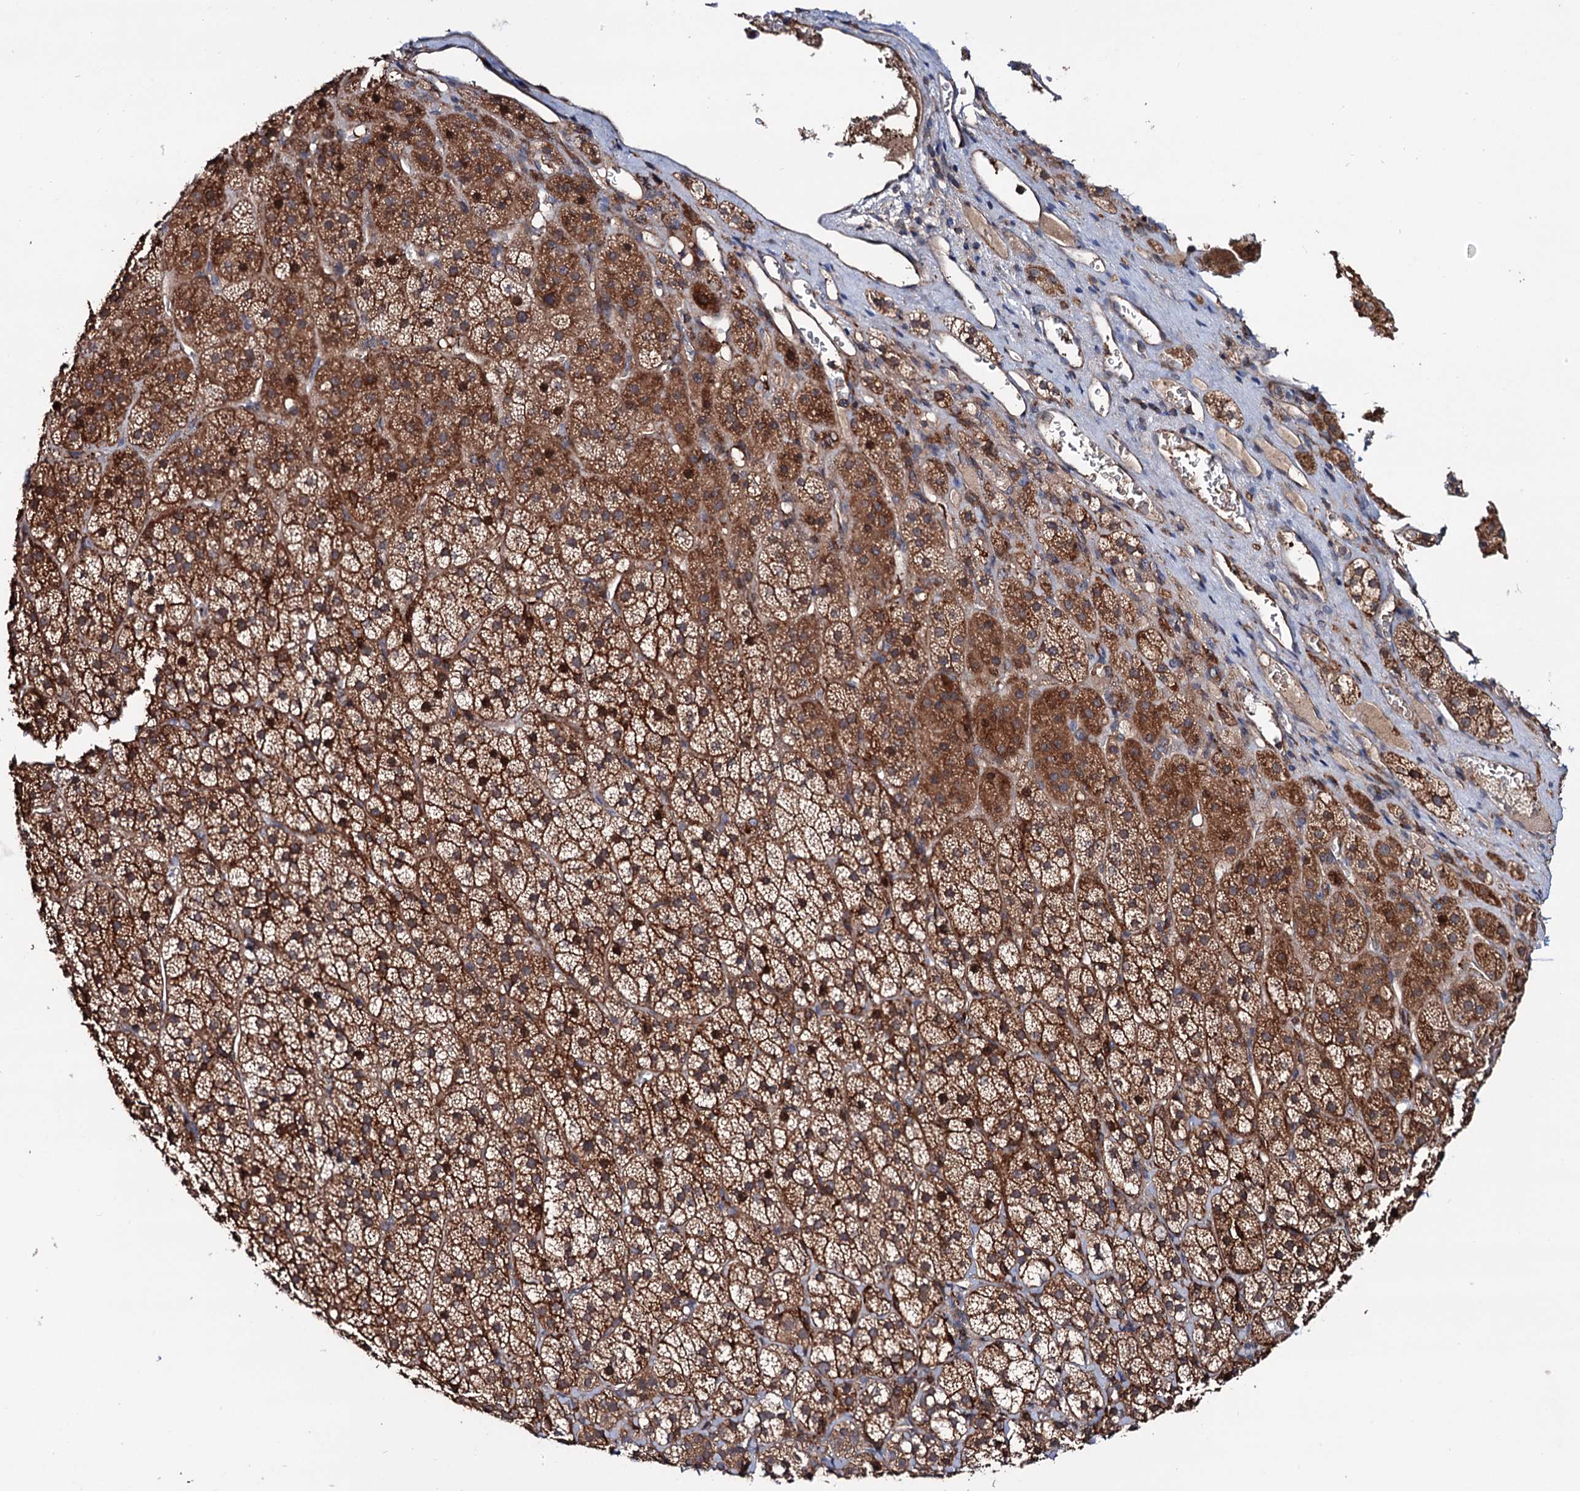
{"staining": {"intensity": "moderate", "quantity": ">75%", "location": "cytoplasmic/membranous"}, "tissue": "adrenal gland", "cell_type": "Glandular cells", "image_type": "normal", "snomed": [{"axis": "morphology", "description": "Normal tissue, NOS"}, {"axis": "topography", "description": "Adrenal gland"}], "caption": "Moderate cytoplasmic/membranous positivity for a protein is identified in about >75% of glandular cells of benign adrenal gland using immunohistochemistry (IHC).", "gene": "GRIP1", "patient": {"sex": "female", "age": 44}}